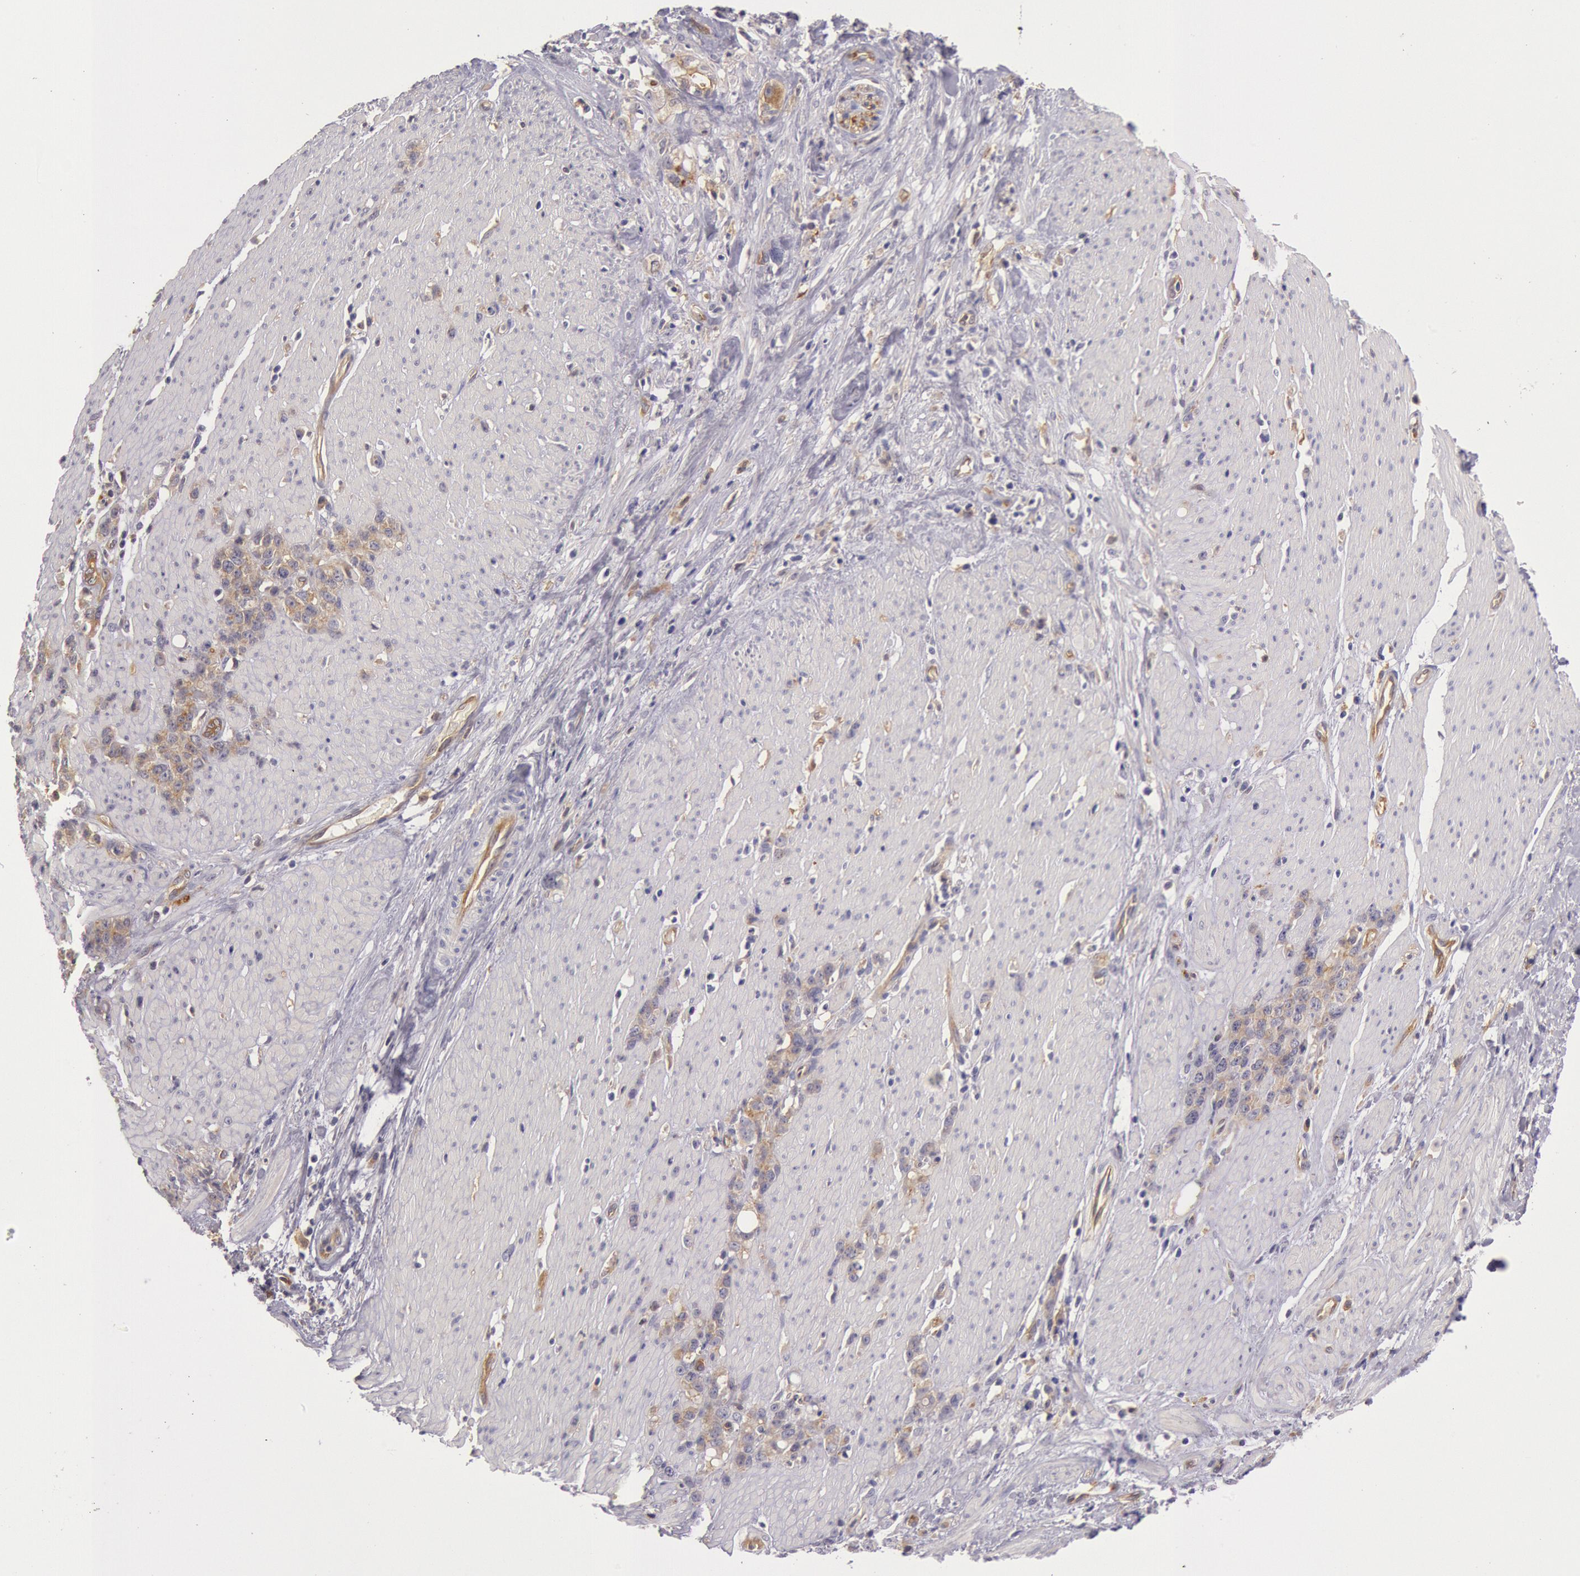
{"staining": {"intensity": "weak", "quantity": "25%-75%", "location": "cytoplasmic/membranous"}, "tissue": "stomach cancer", "cell_type": "Tumor cells", "image_type": "cancer", "snomed": [{"axis": "morphology", "description": "Adenocarcinoma, NOS"}, {"axis": "topography", "description": "Stomach, lower"}], "caption": "Protein expression analysis of stomach cancer shows weak cytoplasmic/membranous staining in approximately 25%-75% of tumor cells.", "gene": "MYO5A", "patient": {"sex": "male", "age": 88}}